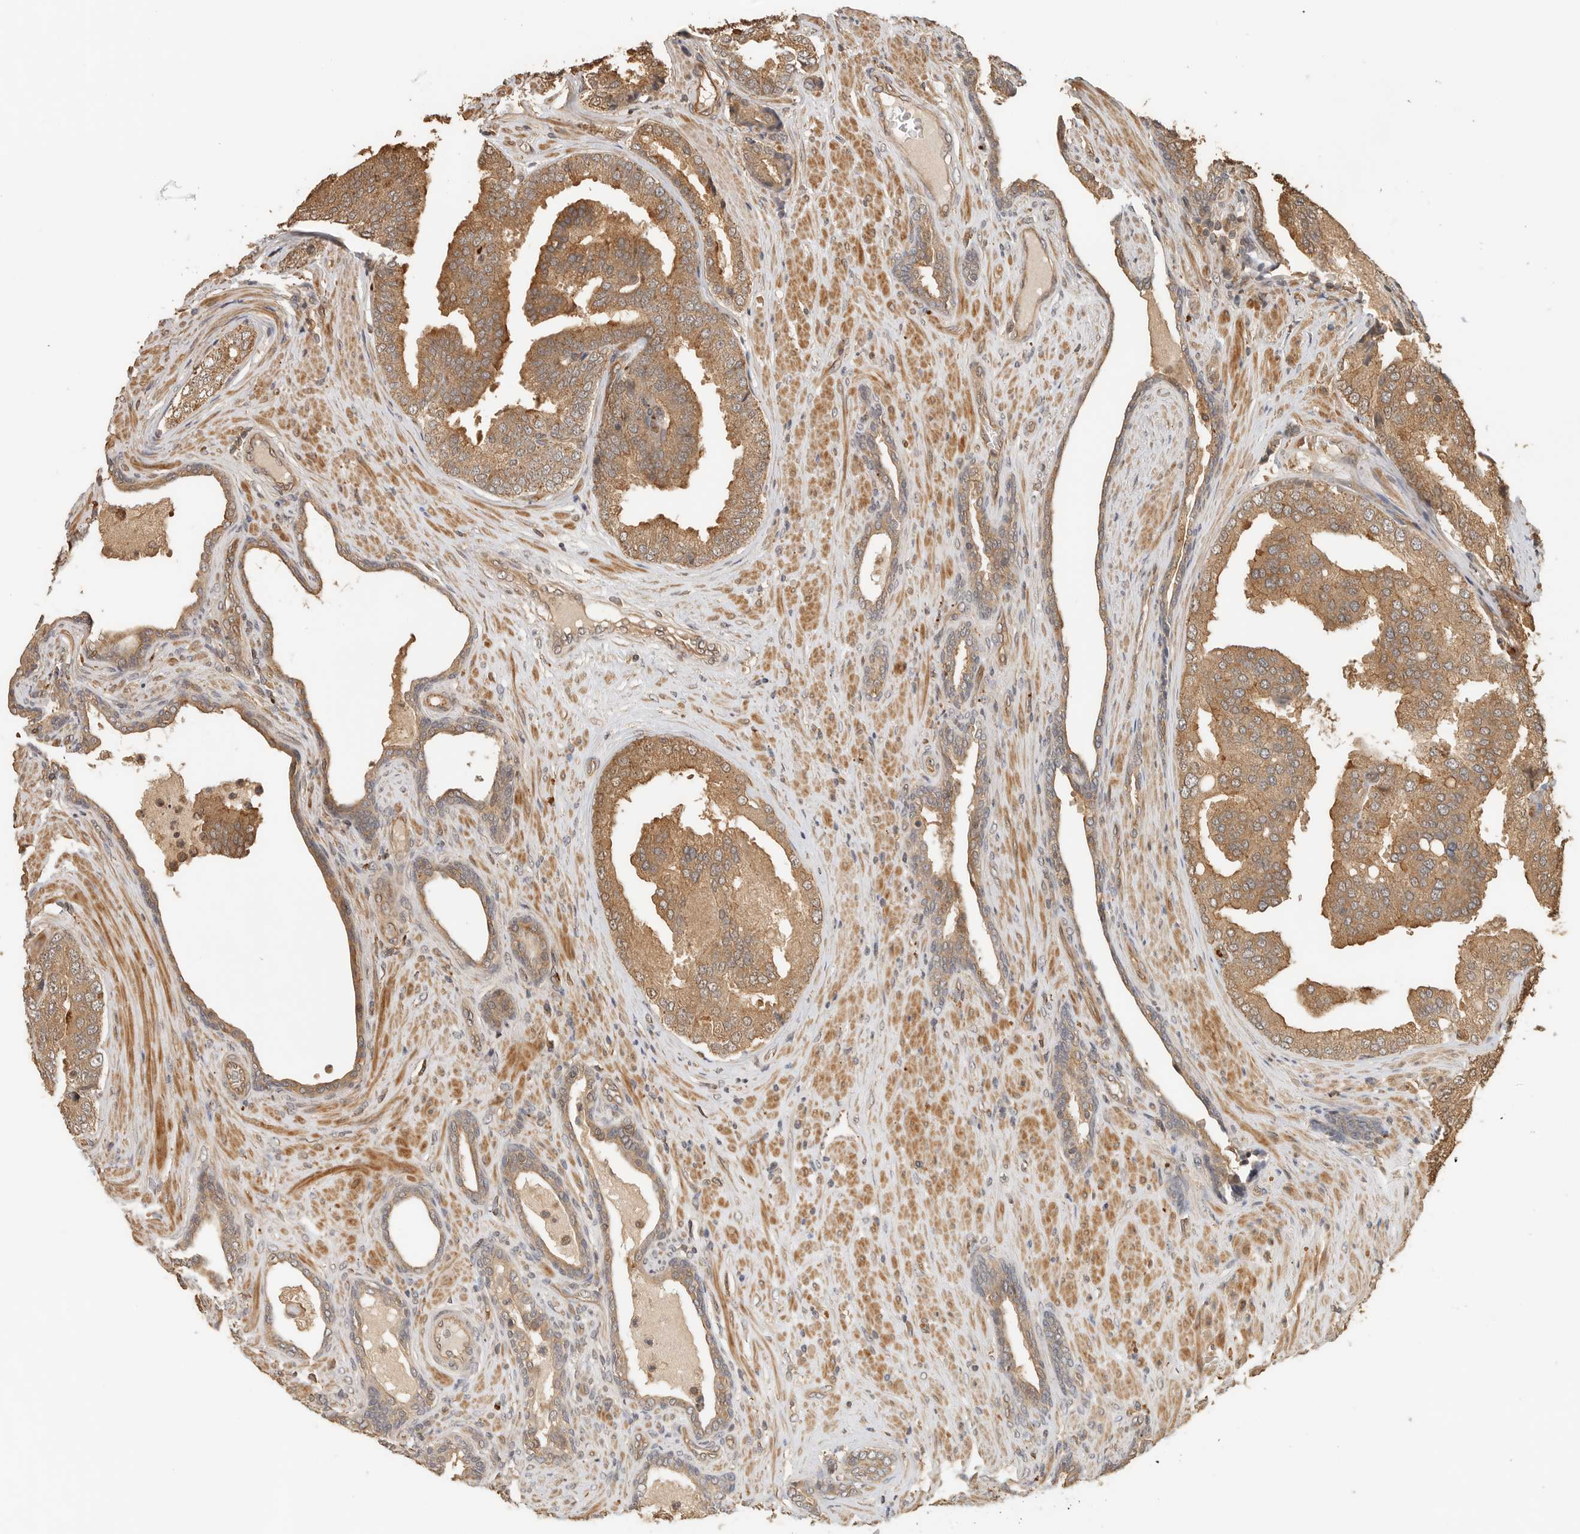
{"staining": {"intensity": "moderate", "quantity": ">75%", "location": "cytoplasmic/membranous"}, "tissue": "prostate cancer", "cell_type": "Tumor cells", "image_type": "cancer", "snomed": [{"axis": "morphology", "description": "Adenocarcinoma, High grade"}, {"axis": "topography", "description": "Prostate"}], "caption": "Moderate cytoplasmic/membranous expression is present in about >75% of tumor cells in high-grade adenocarcinoma (prostate). The protein is shown in brown color, while the nuclei are stained blue.", "gene": "OTUD6B", "patient": {"sex": "male", "age": 50}}